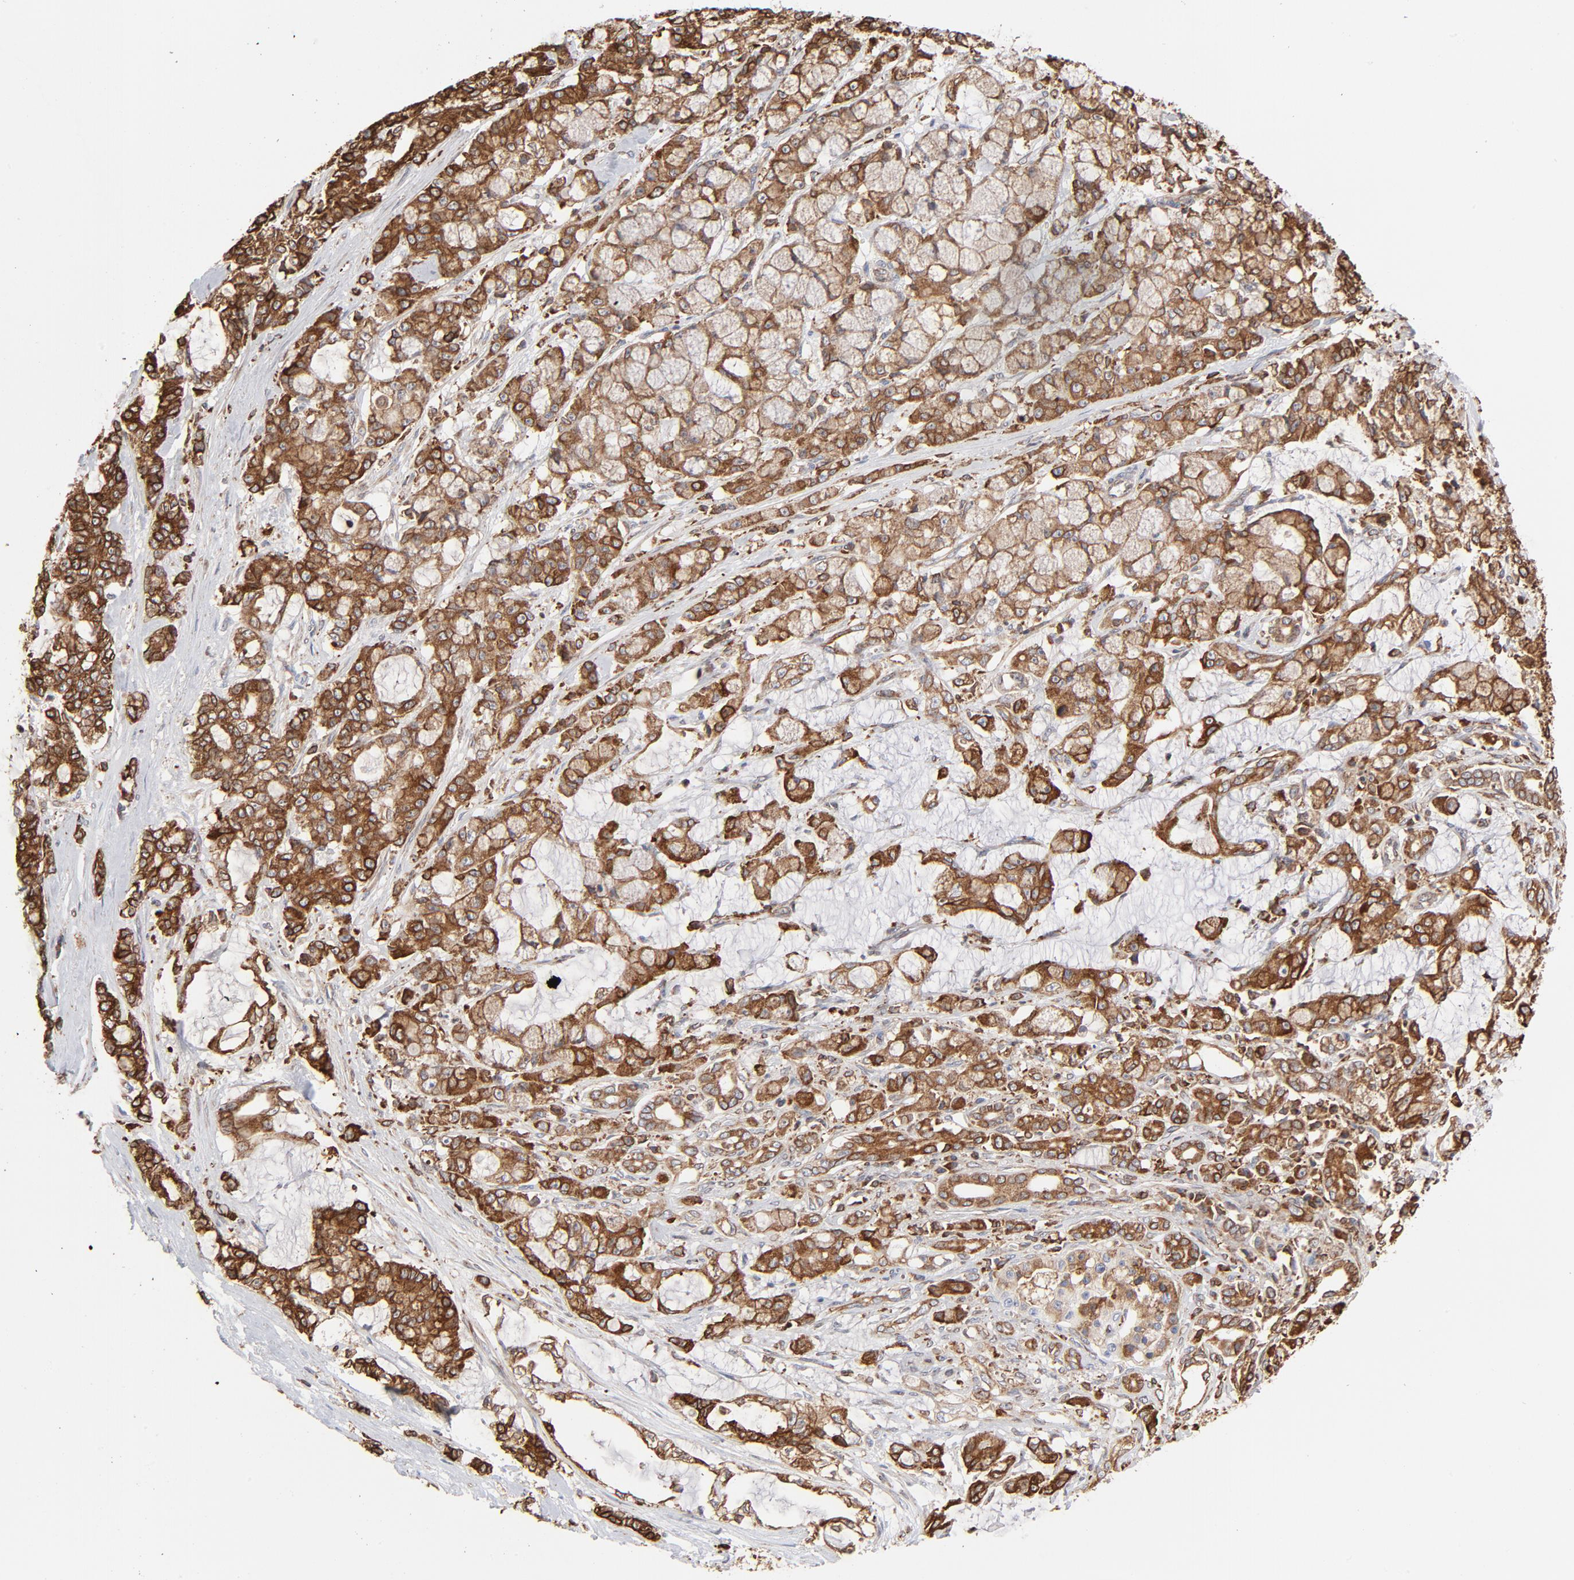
{"staining": {"intensity": "strong", "quantity": ">75%", "location": "cytoplasmic/membranous"}, "tissue": "pancreatic cancer", "cell_type": "Tumor cells", "image_type": "cancer", "snomed": [{"axis": "morphology", "description": "Adenocarcinoma, NOS"}, {"axis": "topography", "description": "Pancreas"}], "caption": "Immunohistochemical staining of pancreatic cancer reveals strong cytoplasmic/membranous protein staining in approximately >75% of tumor cells.", "gene": "CANX", "patient": {"sex": "female", "age": 73}}